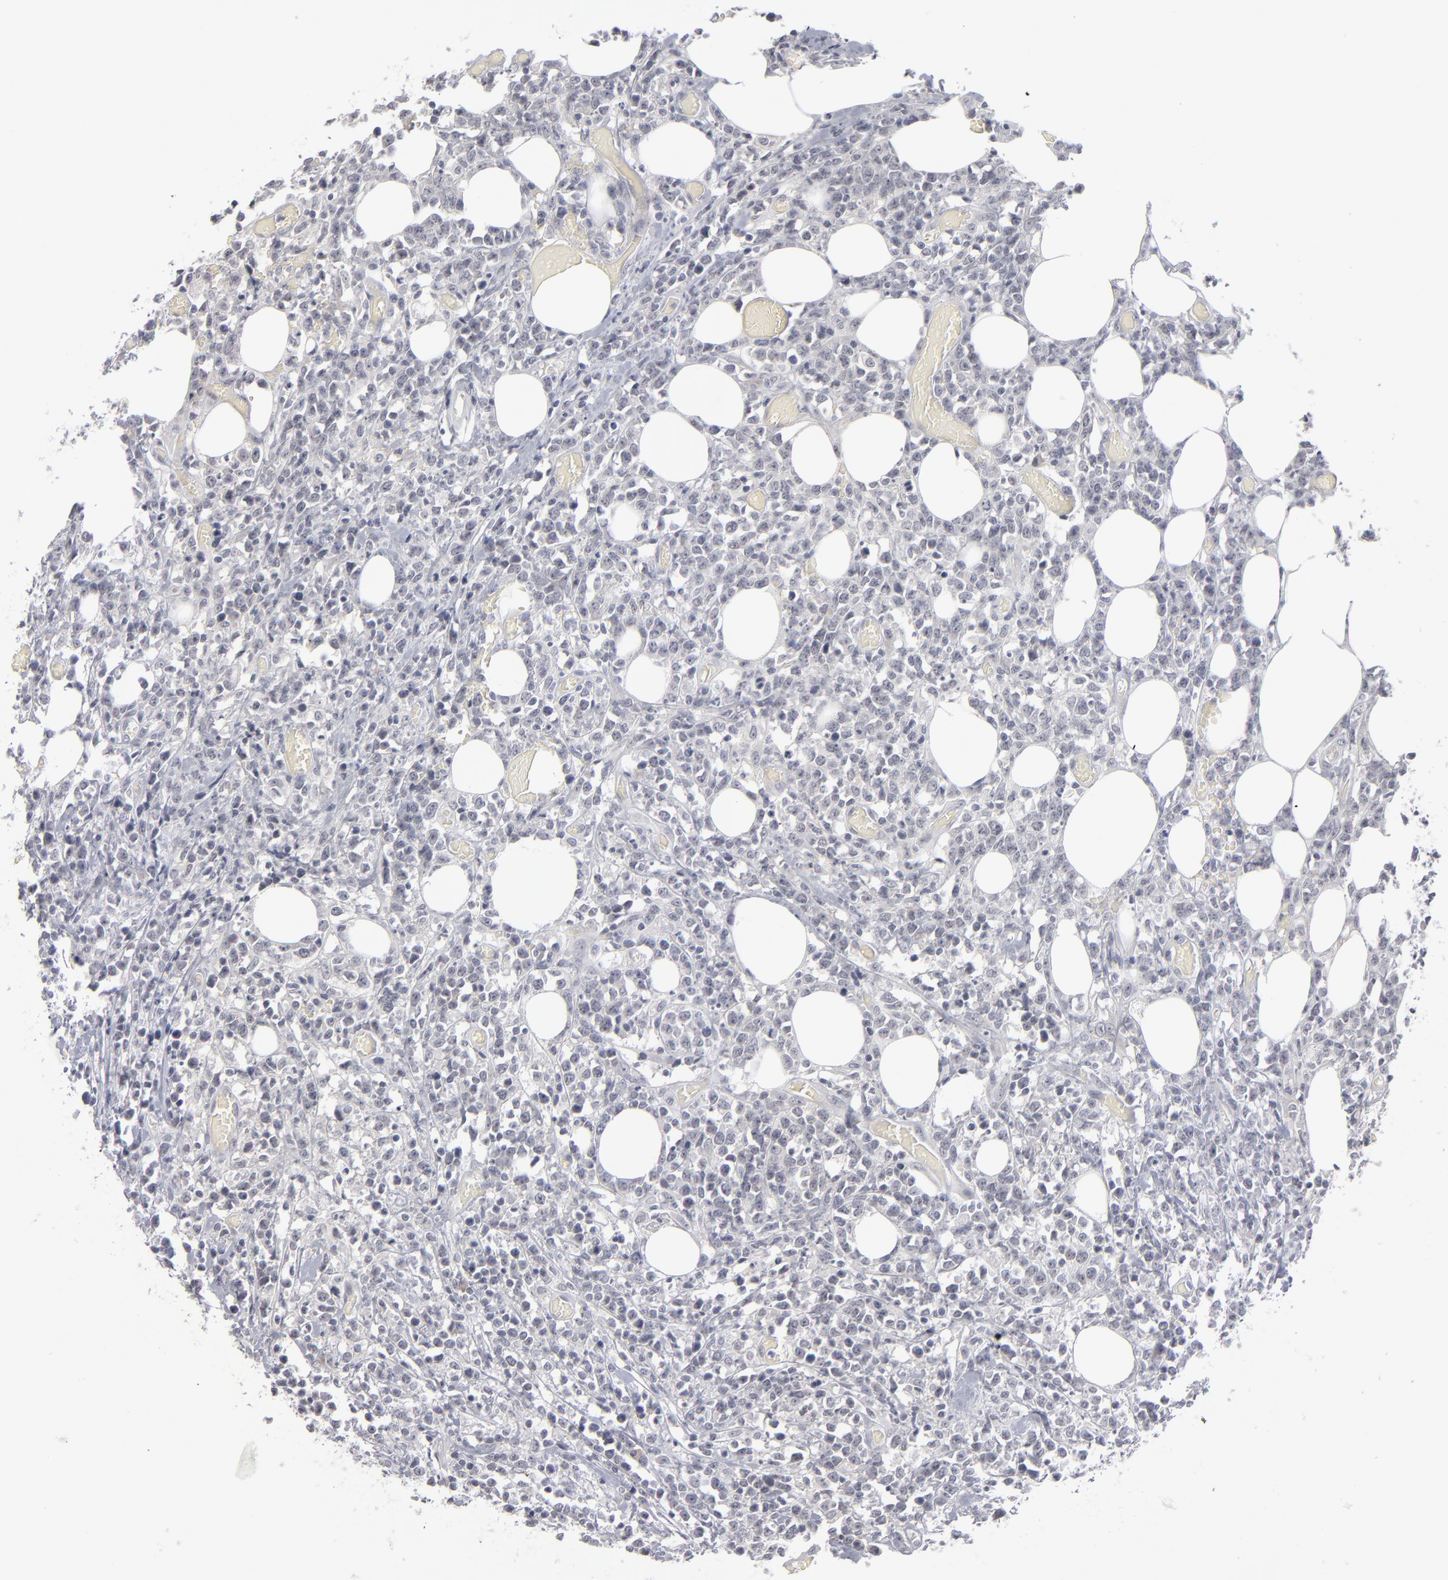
{"staining": {"intensity": "negative", "quantity": "none", "location": "none"}, "tissue": "lymphoma", "cell_type": "Tumor cells", "image_type": "cancer", "snomed": [{"axis": "morphology", "description": "Malignant lymphoma, non-Hodgkin's type, High grade"}, {"axis": "topography", "description": "Colon"}], "caption": "Immunohistochemistry photomicrograph of human lymphoma stained for a protein (brown), which demonstrates no positivity in tumor cells.", "gene": "KIAA1210", "patient": {"sex": "male", "age": 82}}